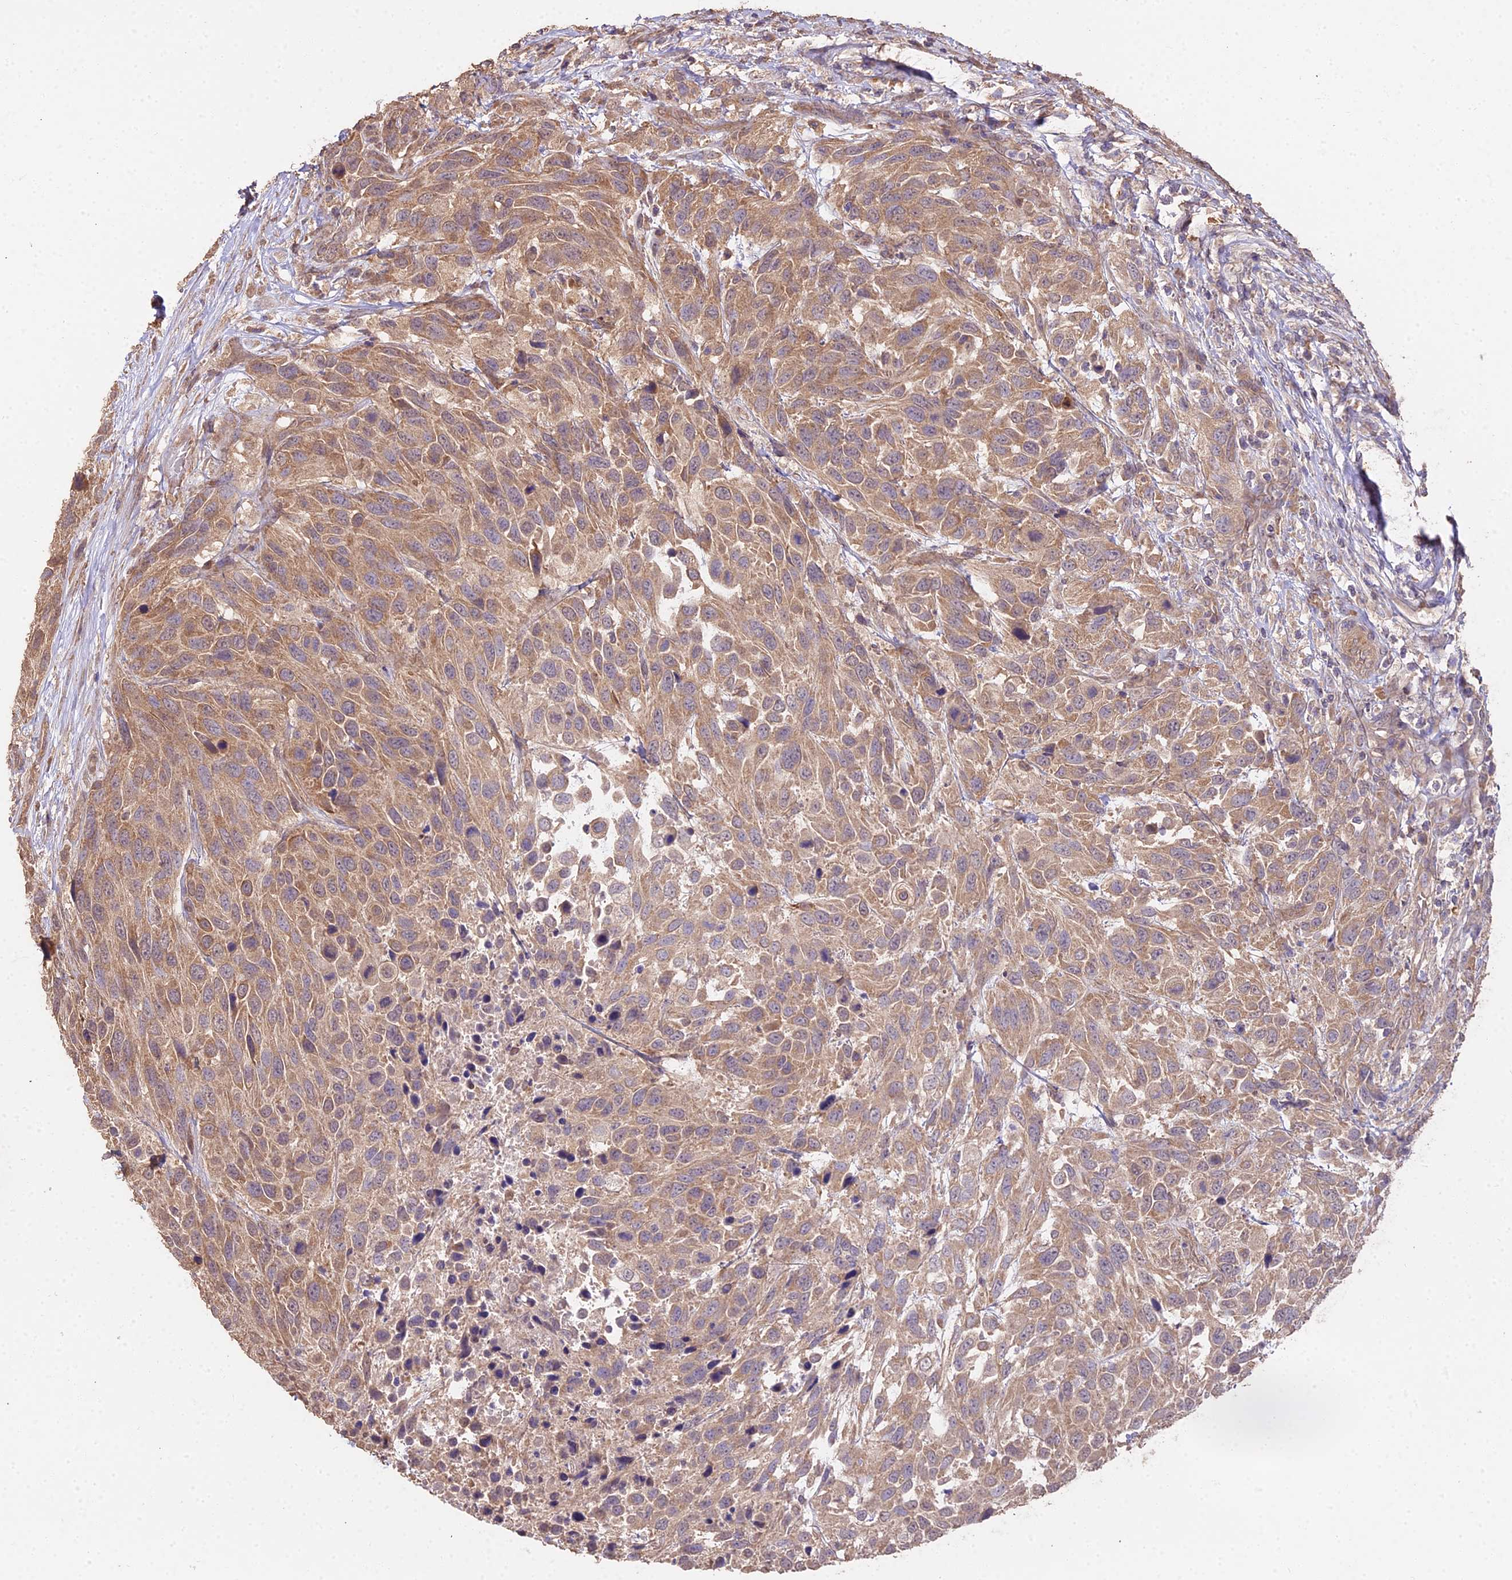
{"staining": {"intensity": "moderate", "quantity": ">75%", "location": "cytoplasmic/membranous"}, "tissue": "urothelial cancer", "cell_type": "Tumor cells", "image_type": "cancer", "snomed": [{"axis": "morphology", "description": "Urothelial carcinoma, High grade"}, {"axis": "topography", "description": "Urinary bladder"}], "caption": "There is medium levels of moderate cytoplasmic/membranous staining in tumor cells of urothelial cancer, as demonstrated by immunohistochemical staining (brown color).", "gene": "METTL13", "patient": {"sex": "female", "age": 70}}